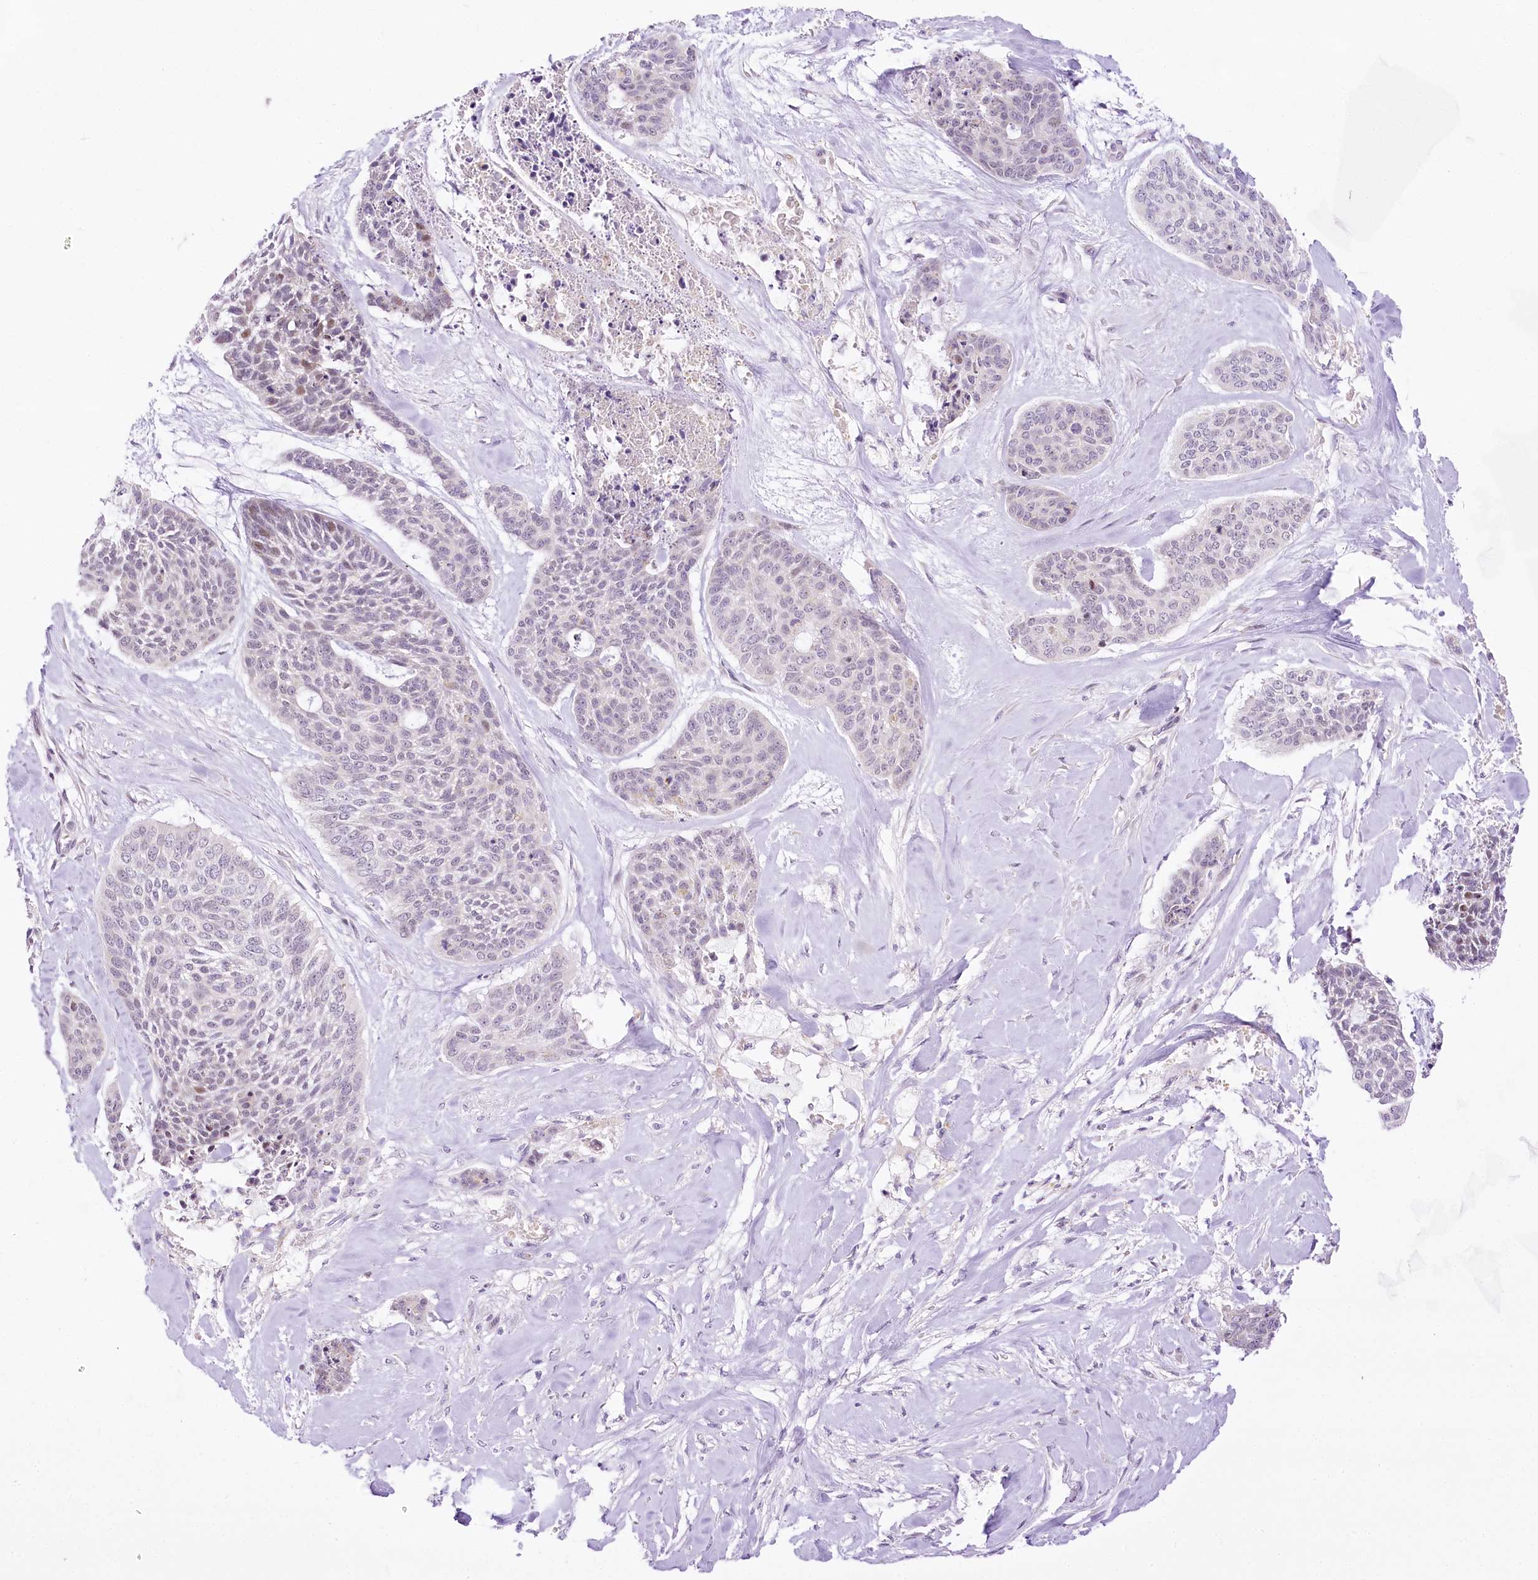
{"staining": {"intensity": "negative", "quantity": "none", "location": "none"}, "tissue": "skin cancer", "cell_type": "Tumor cells", "image_type": "cancer", "snomed": [{"axis": "morphology", "description": "Basal cell carcinoma"}, {"axis": "topography", "description": "Skin"}], "caption": "Immunohistochemical staining of human basal cell carcinoma (skin) demonstrates no significant expression in tumor cells.", "gene": "CCDC30", "patient": {"sex": "female", "age": 64}}